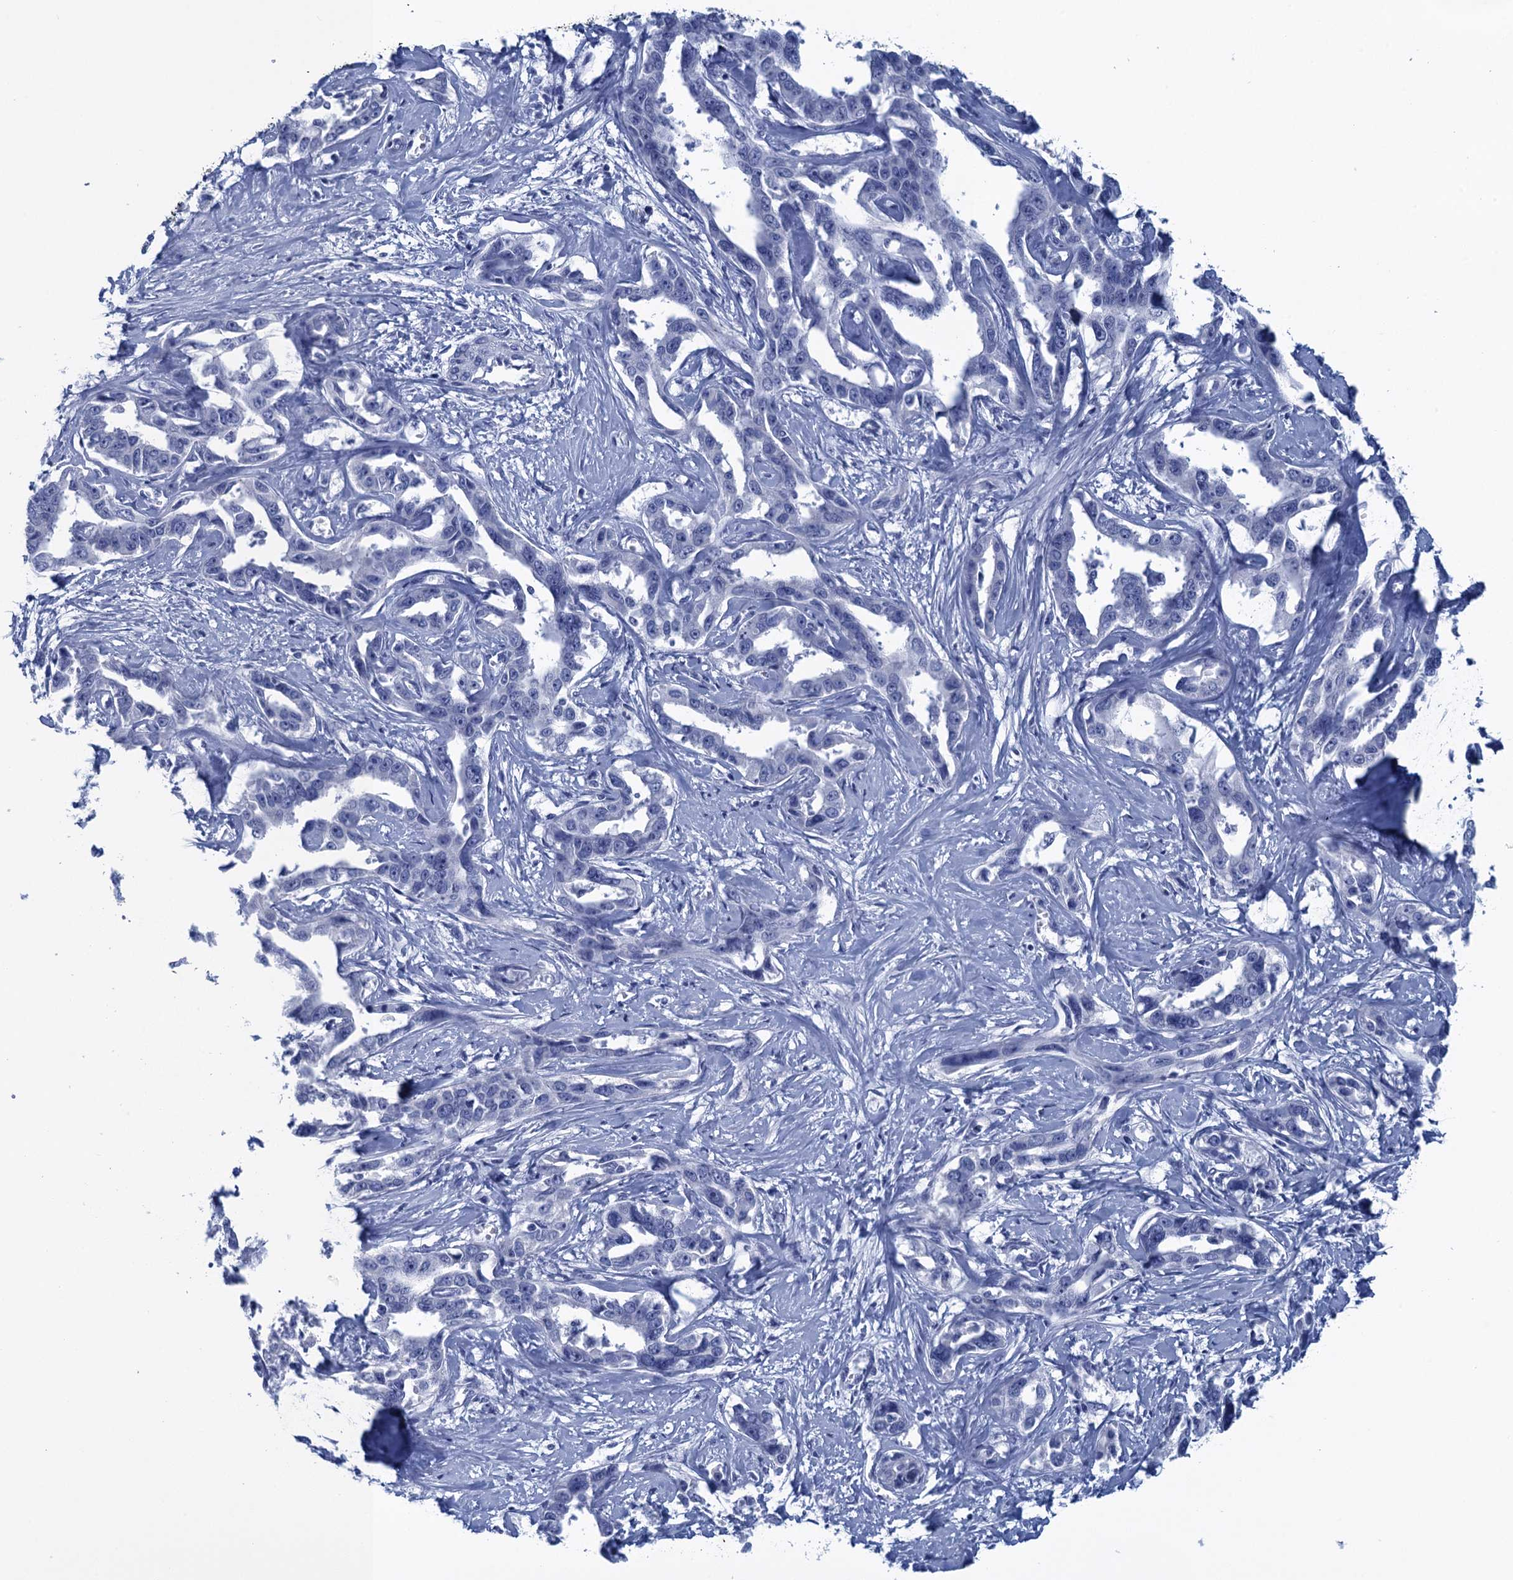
{"staining": {"intensity": "negative", "quantity": "none", "location": "none"}, "tissue": "liver cancer", "cell_type": "Tumor cells", "image_type": "cancer", "snomed": [{"axis": "morphology", "description": "Cholangiocarcinoma"}, {"axis": "topography", "description": "Liver"}], "caption": "Image shows no protein expression in tumor cells of liver cancer tissue.", "gene": "SCEL", "patient": {"sex": "male", "age": 59}}